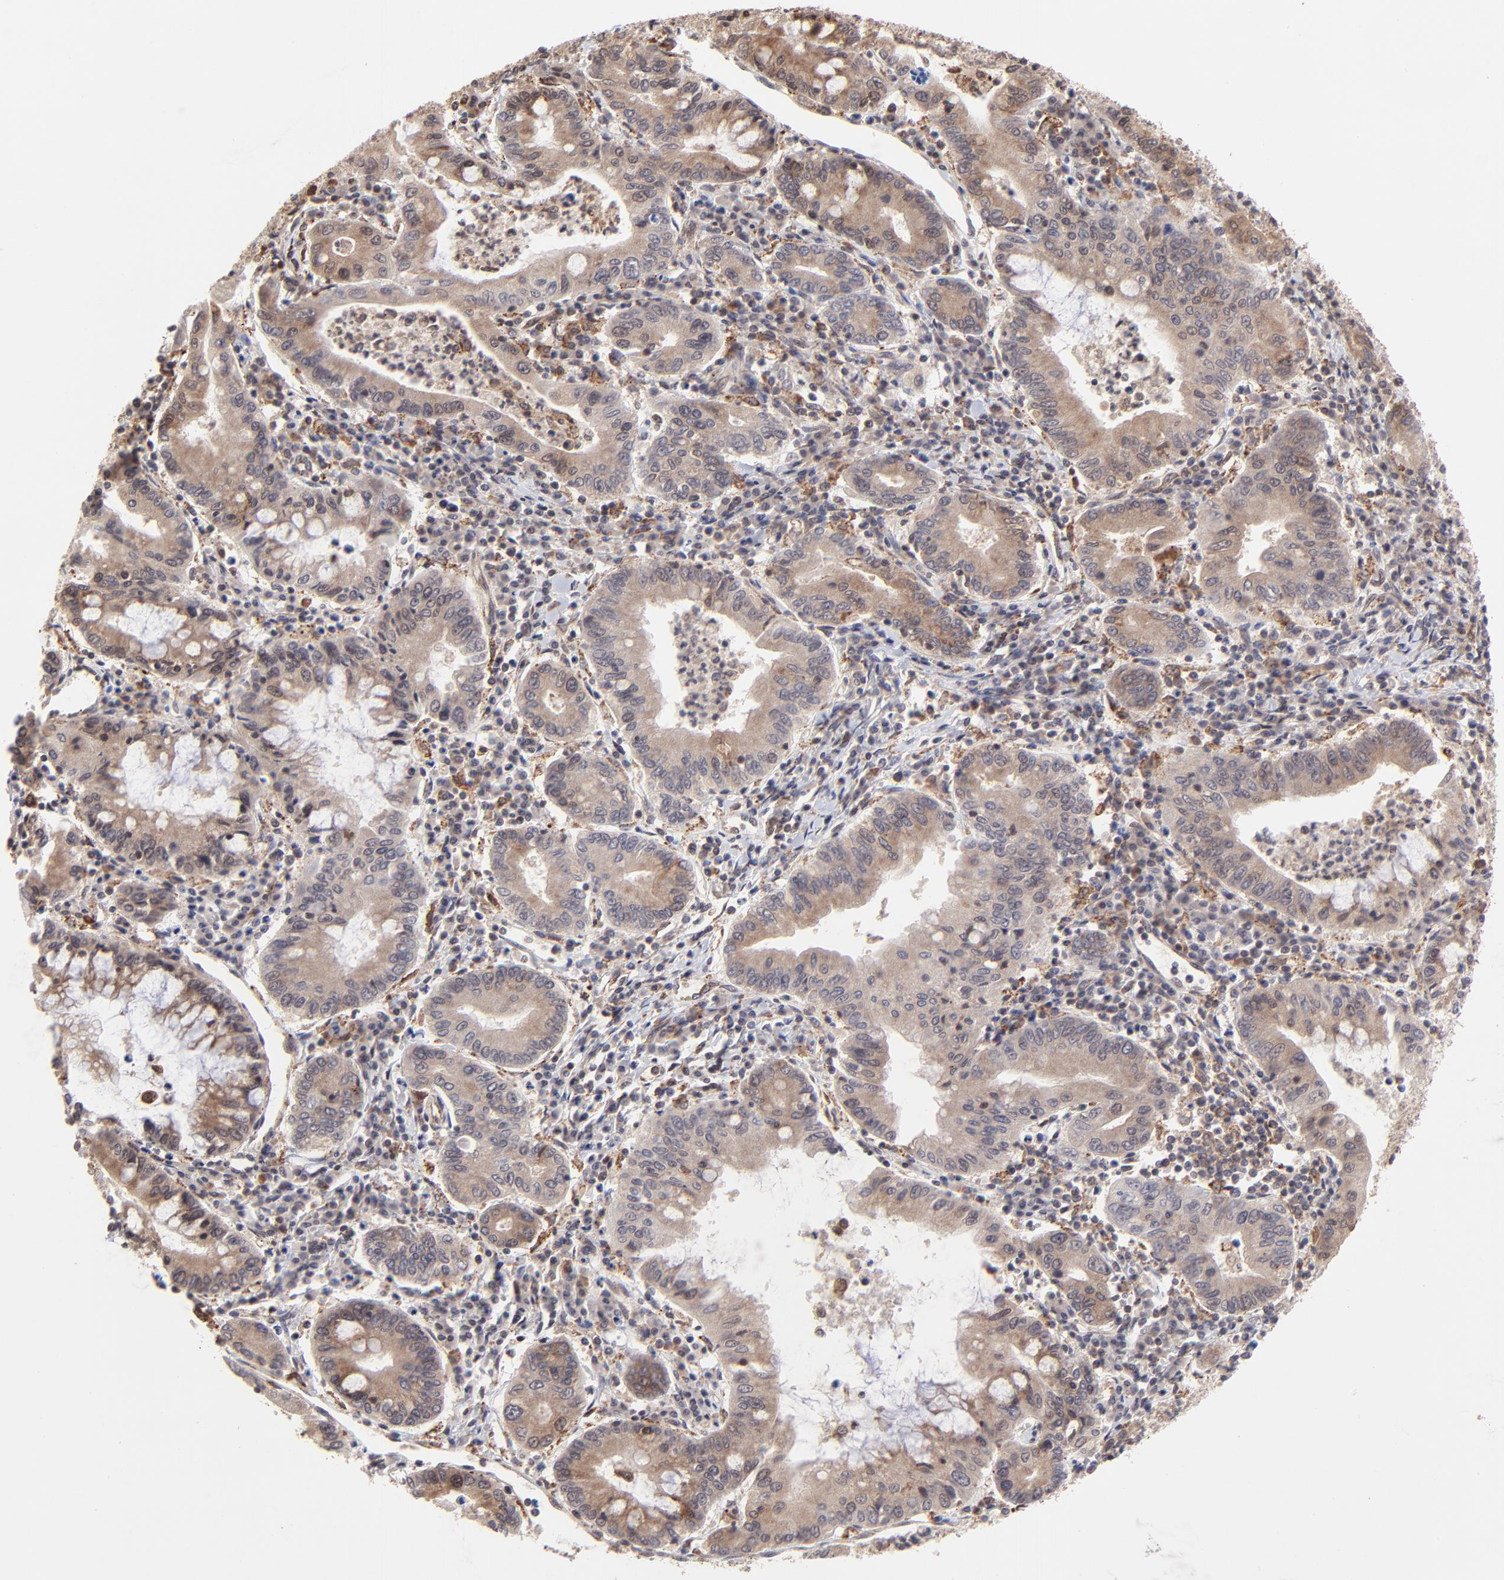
{"staining": {"intensity": "moderate", "quantity": ">75%", "location": "cytoplasmic/membranous"}, "tissue": "stomach cancer", "cell_type": "Tumor cells", "image_type": "cancer", "snomed": [{"axis": "morphology", "description": "Normal tissue, NOS"}, {"axis": "morphology", "description": "Adenocarcinoma, NOS"}, {"axis": "topography", "description": "Esophagus"}, {"axis": "topography", "description": "Stomach, upper"}, {"axis": "topography", "description": "Peripheral nerve tissue"}], "caption": "An immunohistochemistry (IHC) photomicrograph of neoplastic tissue is shown. Protein staining in brown shows moderate cytoplasmic/membranous positivity in stomach cancer within tumor cells.", "gene": "UBE2L6", "patient": {"sex": "male", "age": 62}}